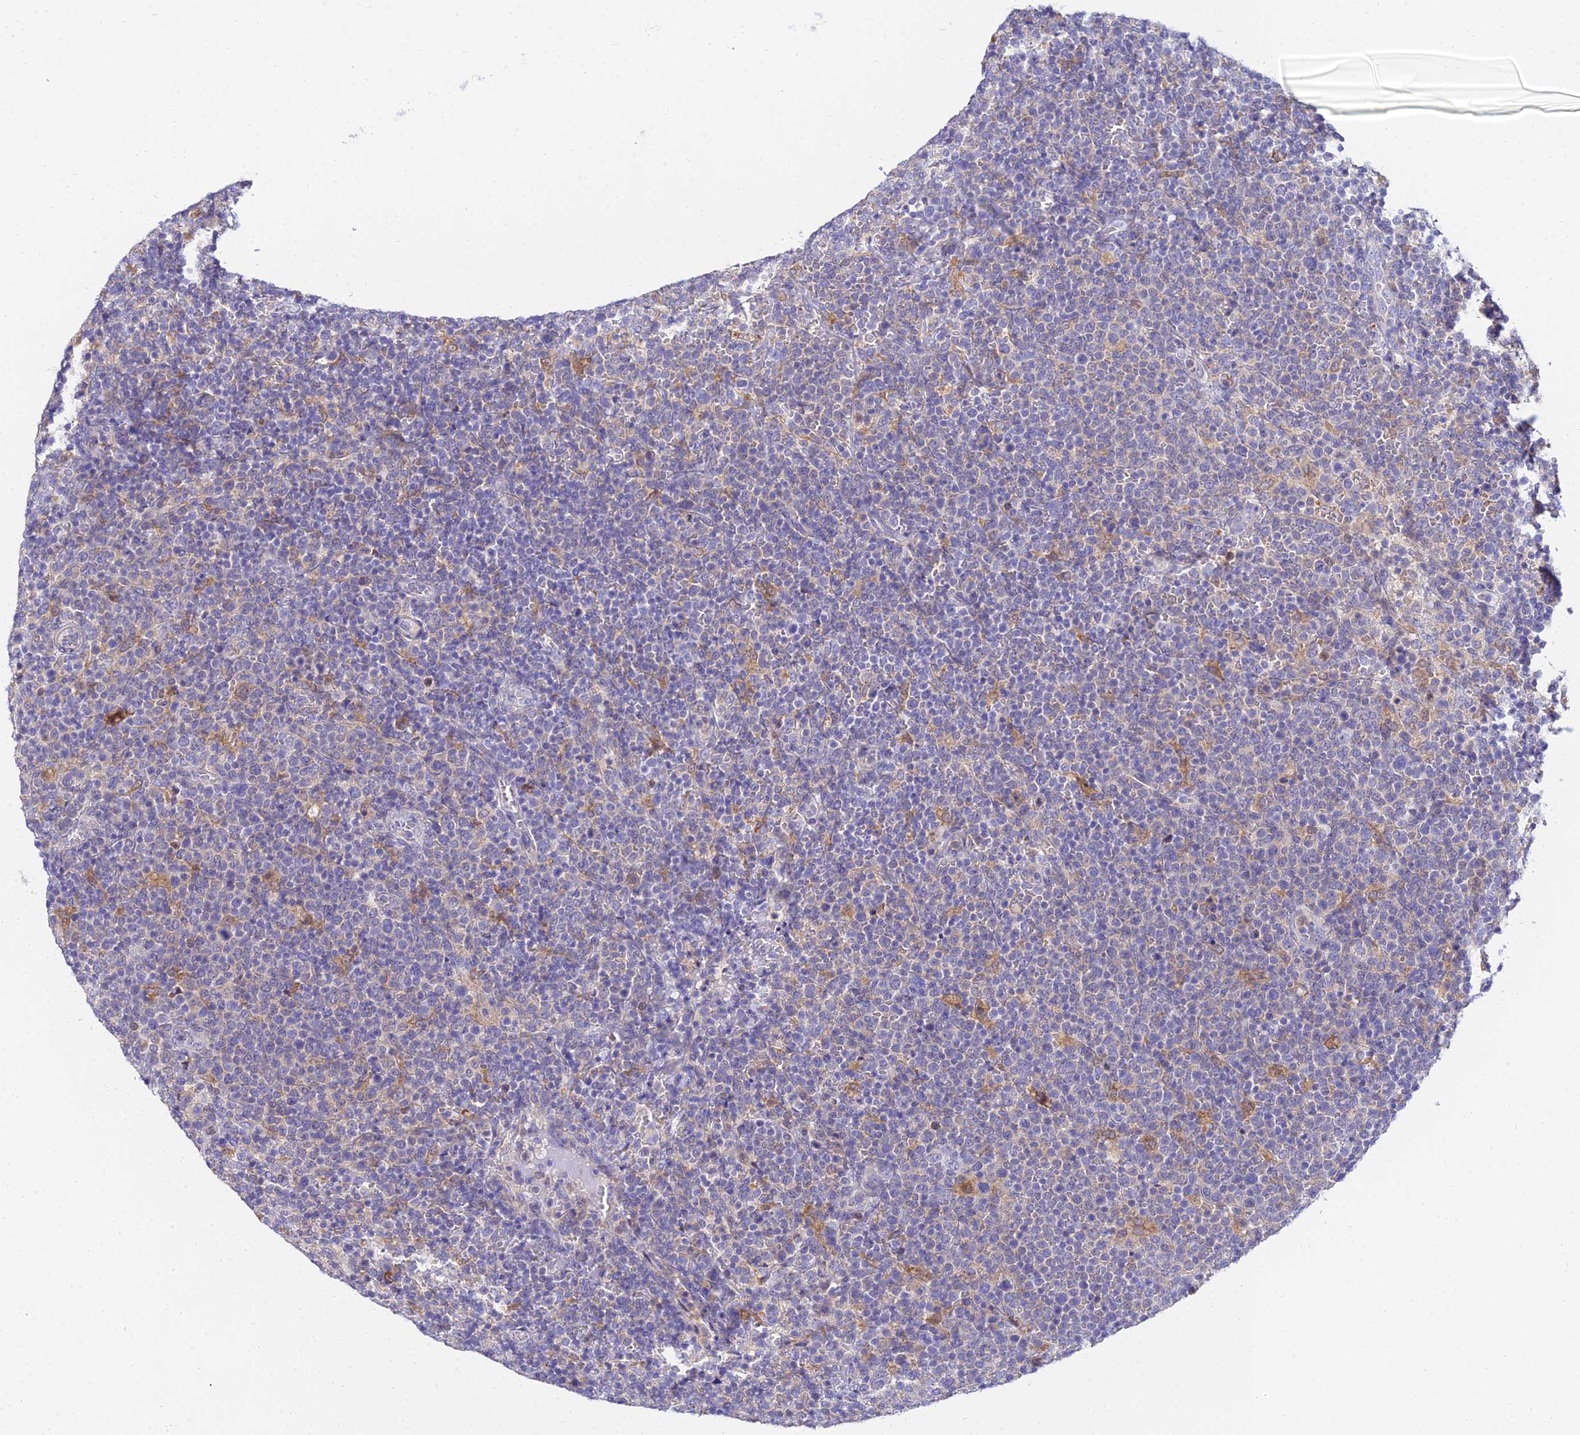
{"staining": {"intensity": "negative", "quantity": "none", "location": "none"}, "tissue": "lymphoma", "cell_type": "Tumor cells", "image_type": "cancer", "snomed": [{"axis": "morphology", "description": "Malignant lymphoma, non-Hodgkin's type, High grade"}, {"axis": "topography", "description": "Lymph node"}], "caption": "A micrograph of high-grade malignant lymphoma, non-Hodgkin's type stained for a protein shows no brown staining in tumor cells.", "gene": "ARL8B", "patient": {"sex": "male", "age": 61}}